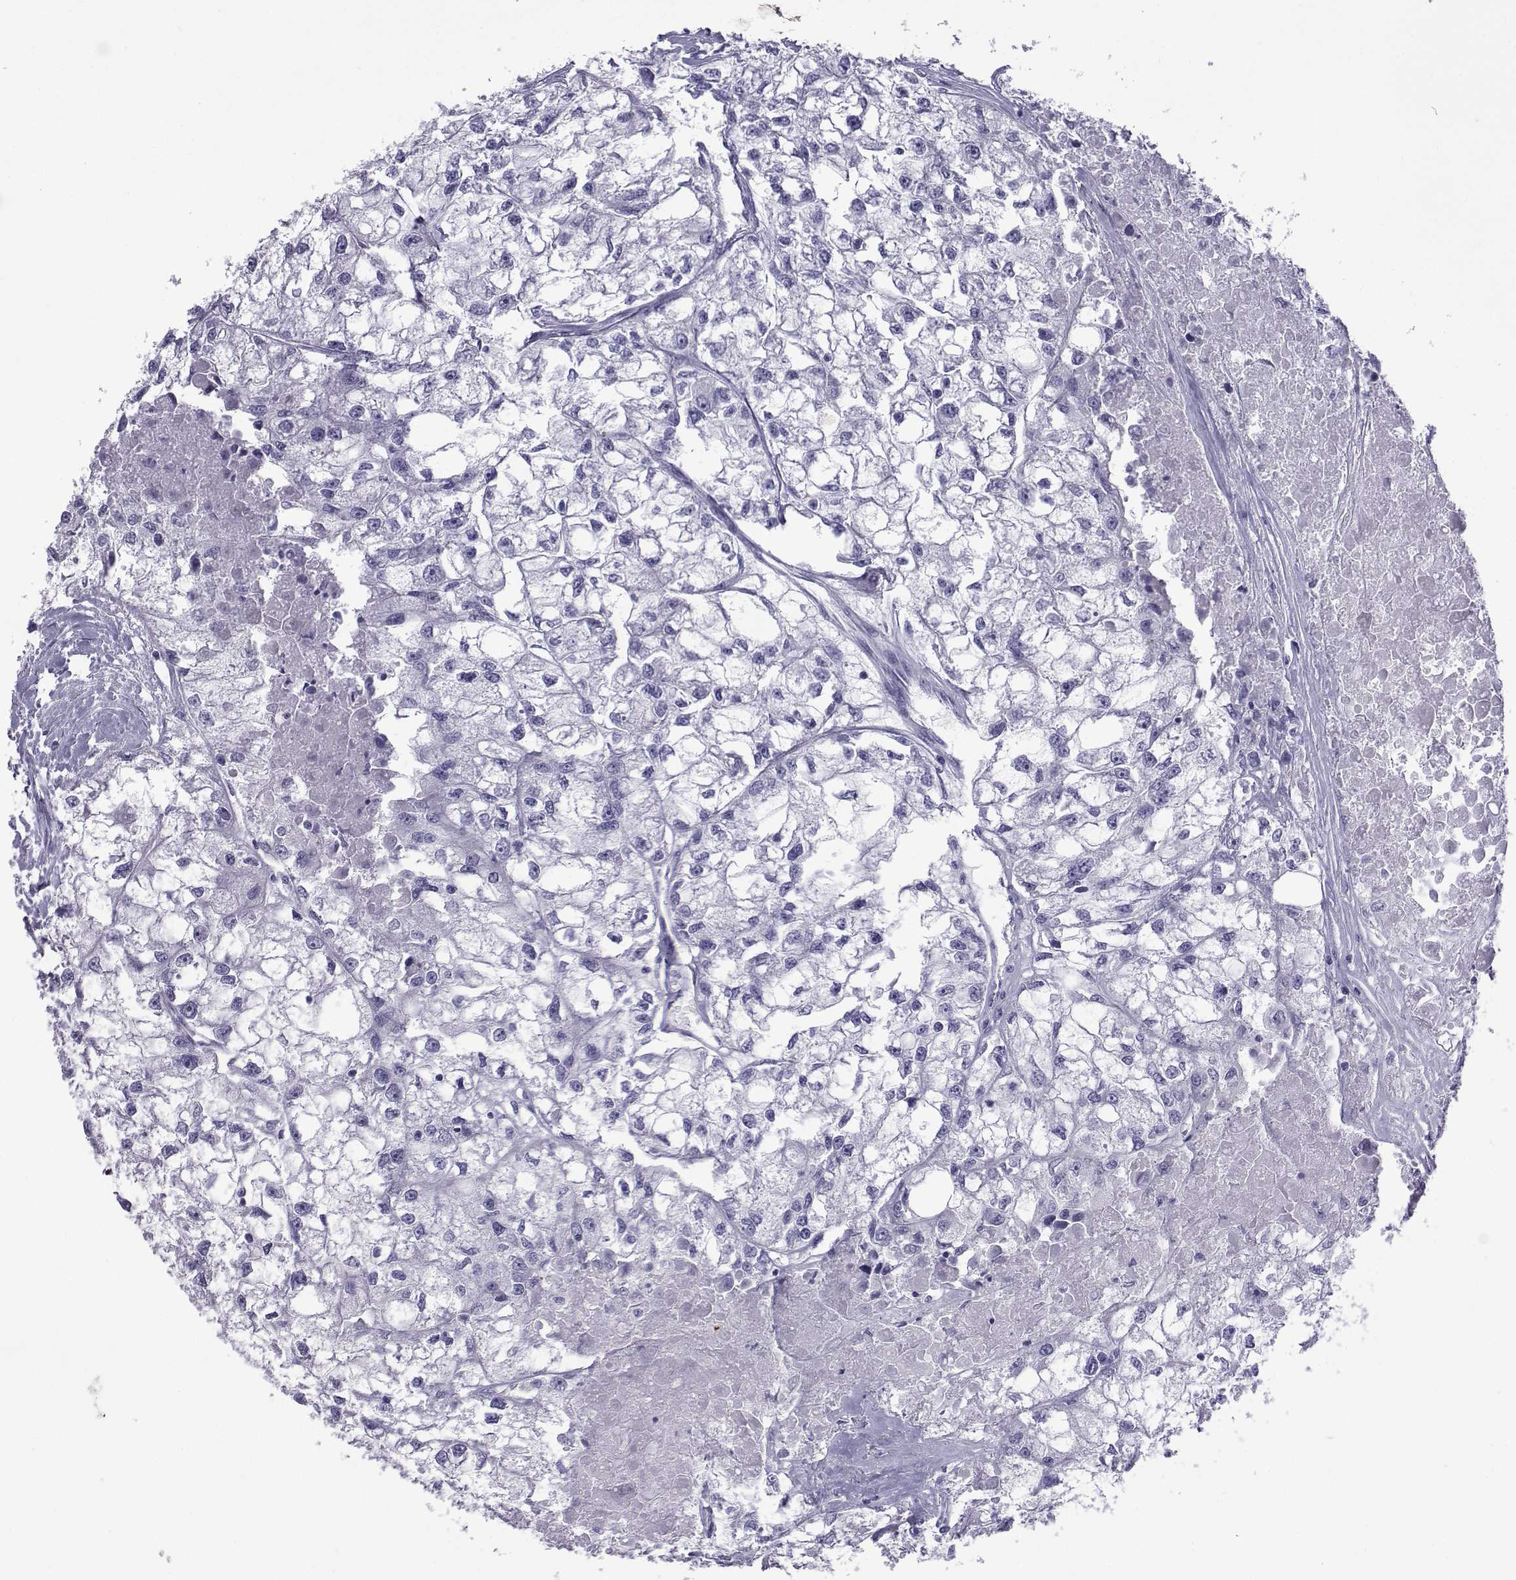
{"staining": {"intensity": "negative", "quantity": "none", "location": "none"}, "tissue": "renal cancer", "cell_type": "Tumor cells", "image_type": "cancer", "snomed": [{"axis": "morphology", "description": "Adenocarcinoma, NOS"}, {"axis": "topography", "description": "Kidney"}], "caption": "Tumor cells show no significant staining in renal cancer (adenocarcinoma). The staining is performed using DAB (3,3'-diaminobenzidine) brown chromogen with nuclei counter-stained in using hematoxylin.", "gene": "TRIM46", "patient": {"sex": "male", "age": 56}}